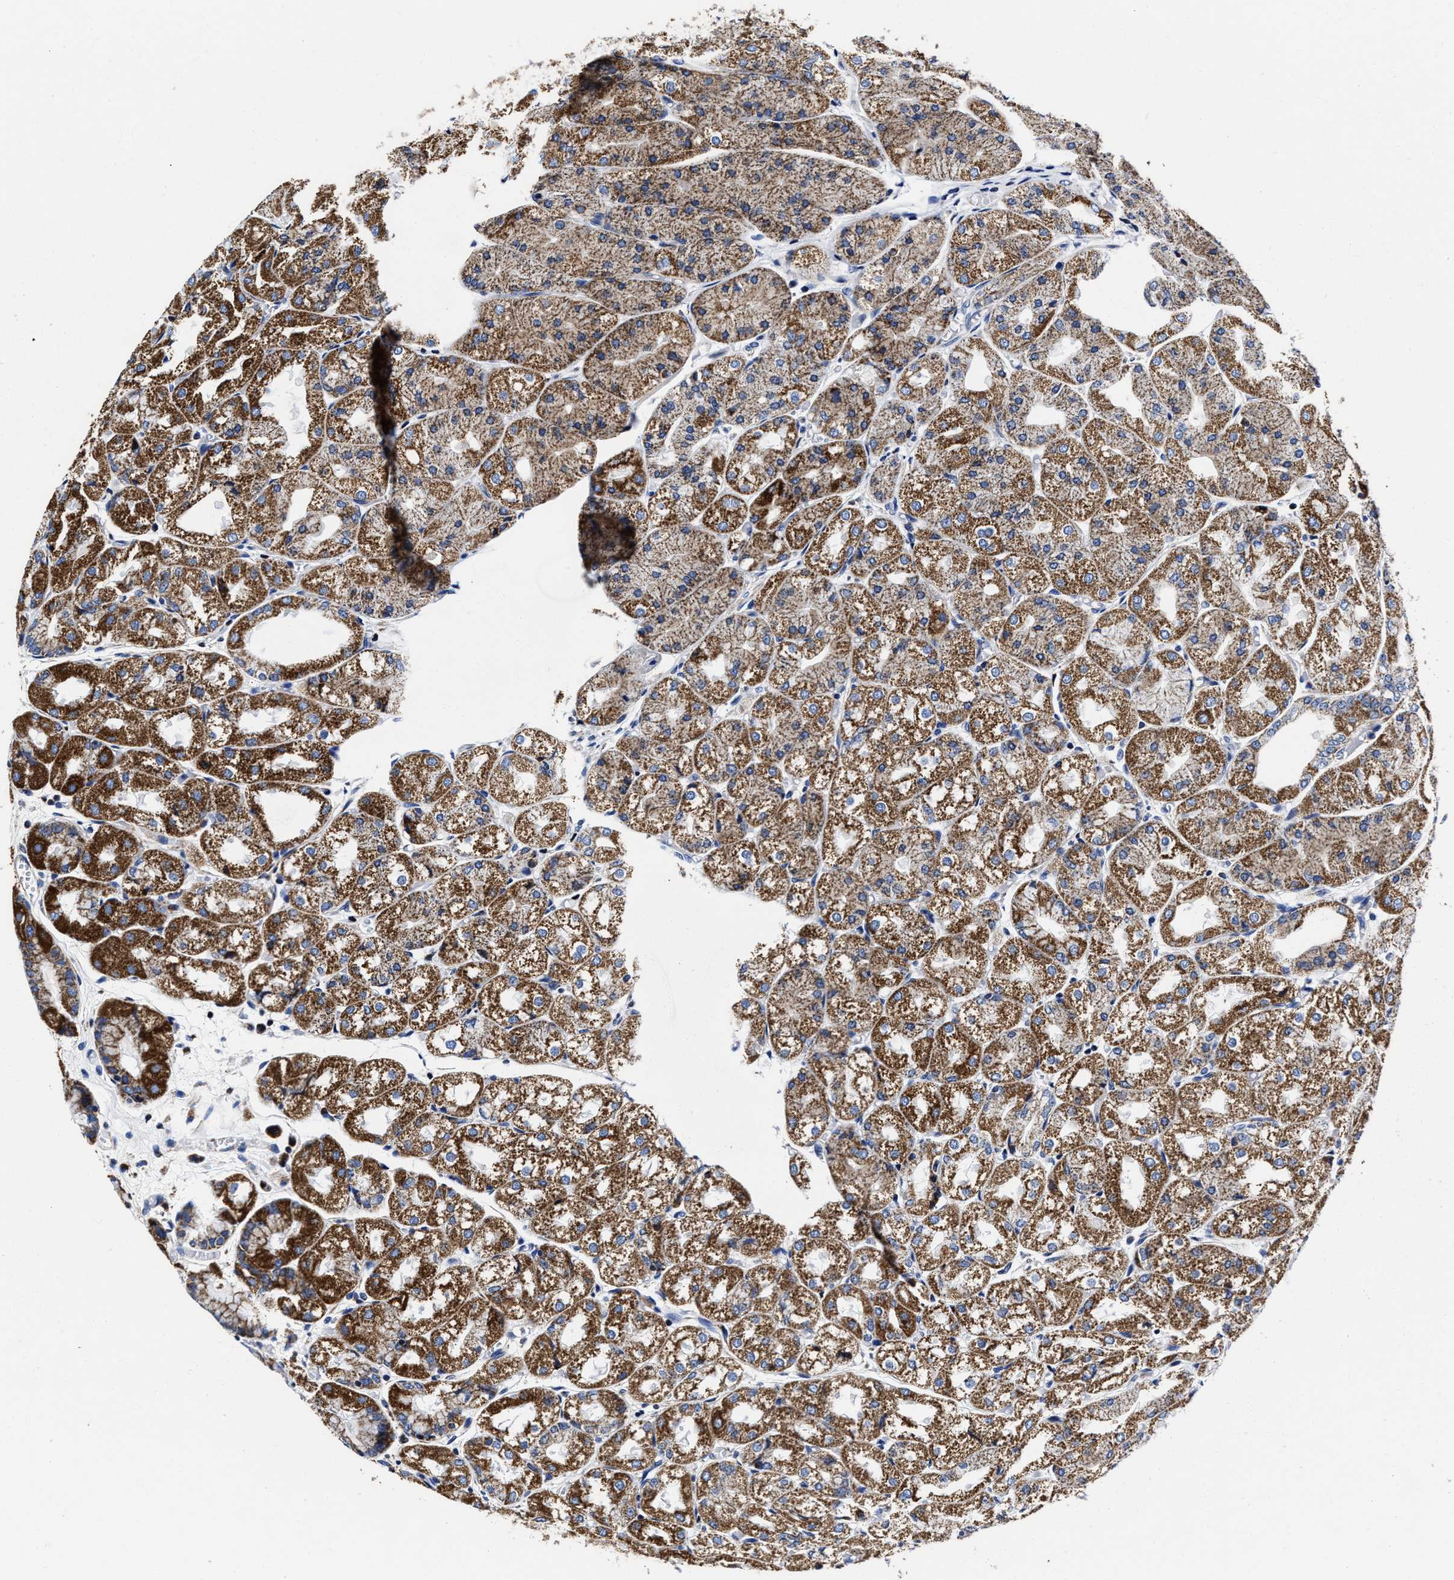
{"staining": {"intensity": "moderate", "quantity": ">75%", "location": "cytoplasmic/membranous"}, "tissue": "stomach", "cell_type": "Glandular cells", "image_type": "normal", "snomed": [{"axis": "morphology", "description": "Normal tissue, NOS"}, {"axis": "topography", "description": "Stomach, upper"}], "caption": "A histopathology image of stomach stained for a protein exhibits moderate cytoplasmic/membranous brown staining in glandular cells.", "gene": "HINT2", "patient": {"sex": "male", "age": 72}}